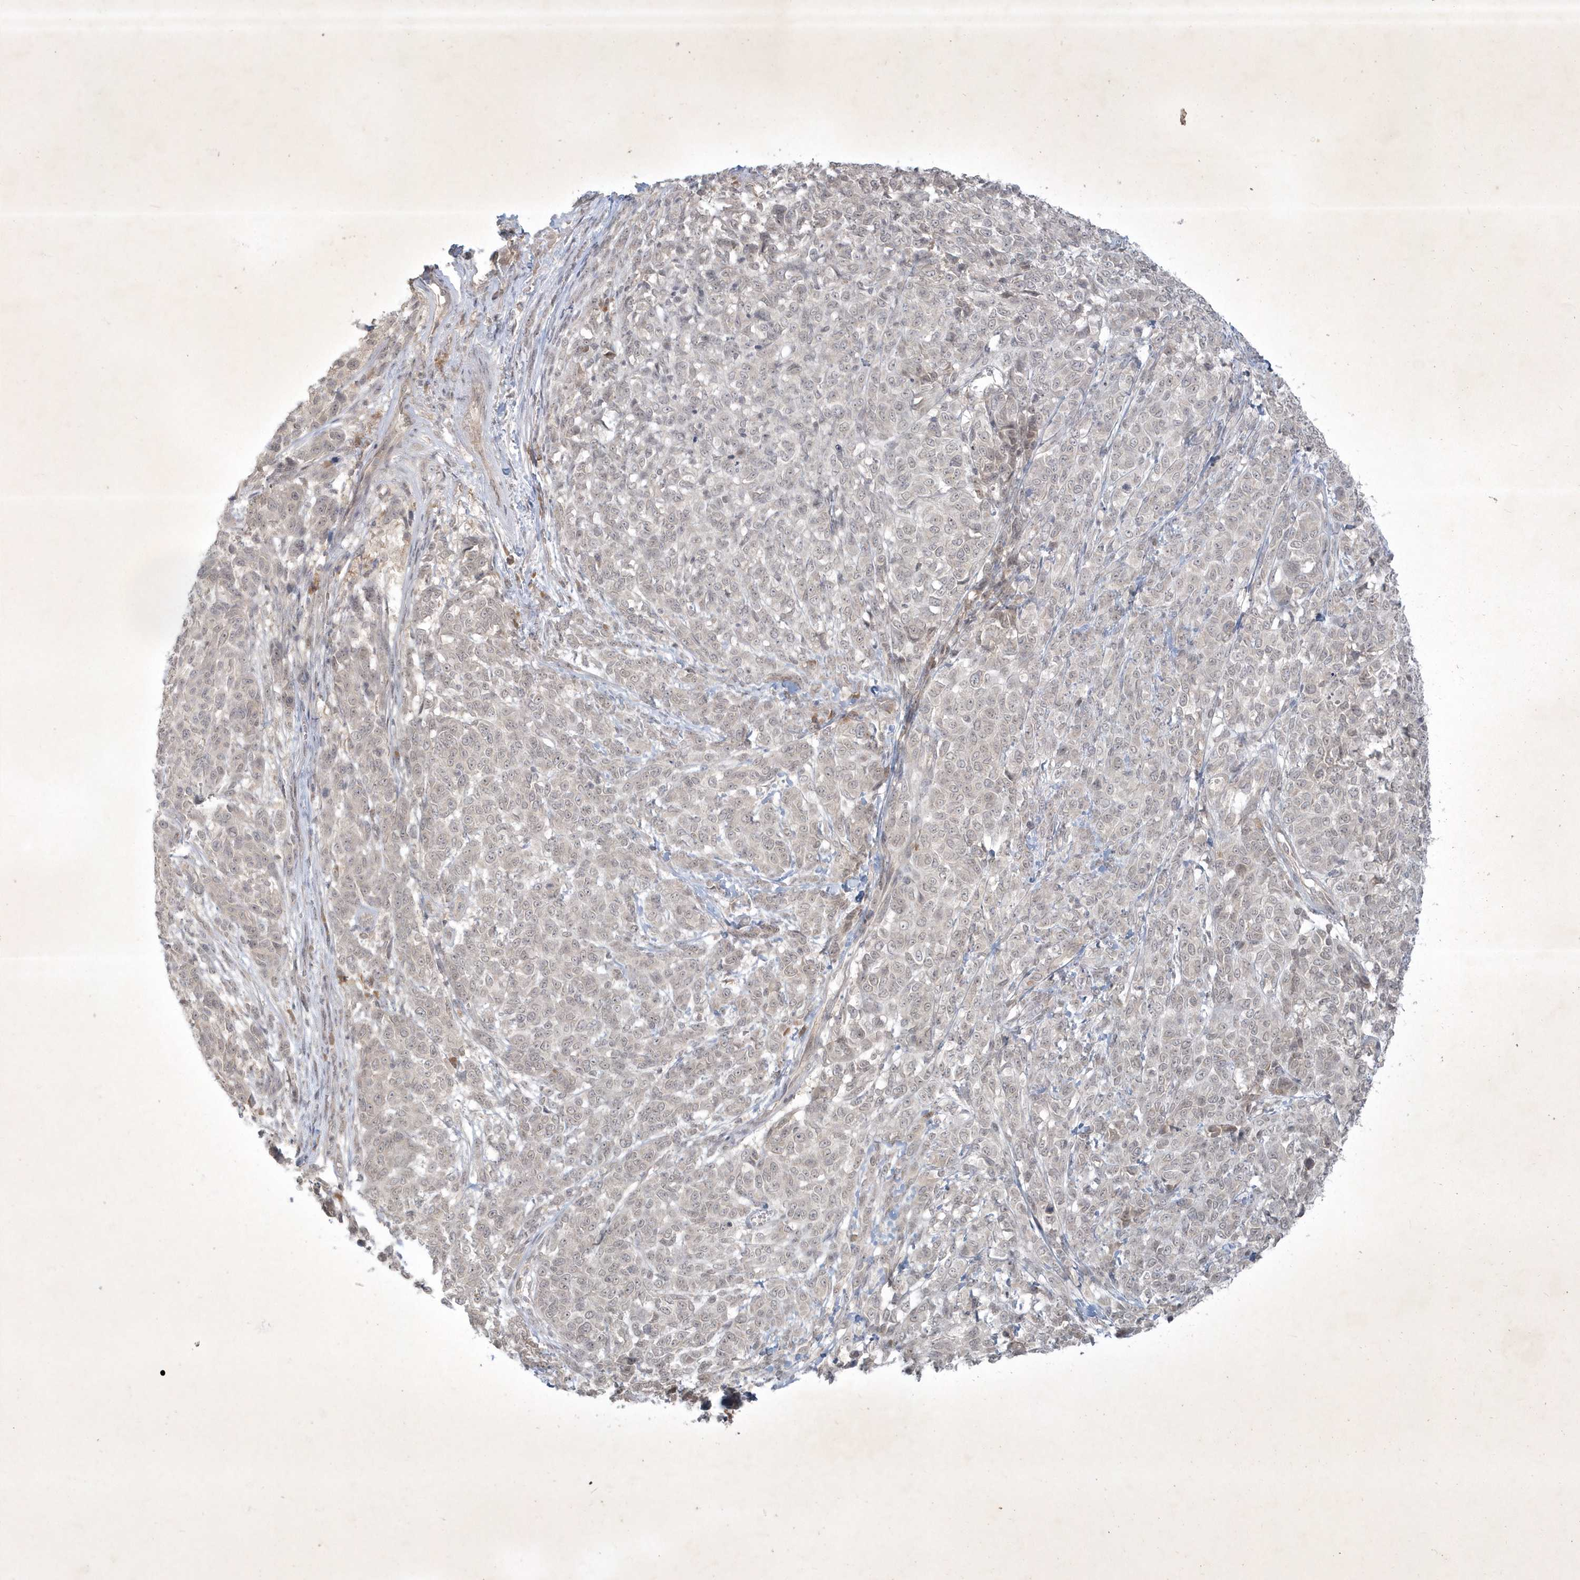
{"staining": {"intensity": "negative", "quantity": "none", "location": "none"}, "tissue": "melanoma", "cell_type": "Tumor cells", "image_type": "cancer", "snomed": [{"axis": "morphology", "description": "Malignant melanoma, NOS"}, {"axis": "topography", "description": "Skin"}], "caption": "Tumor cells are negative for brown protein staining in malignant melanoma.", "gene": "BOD1", "patient": {"sex": "male", "age": 49}}